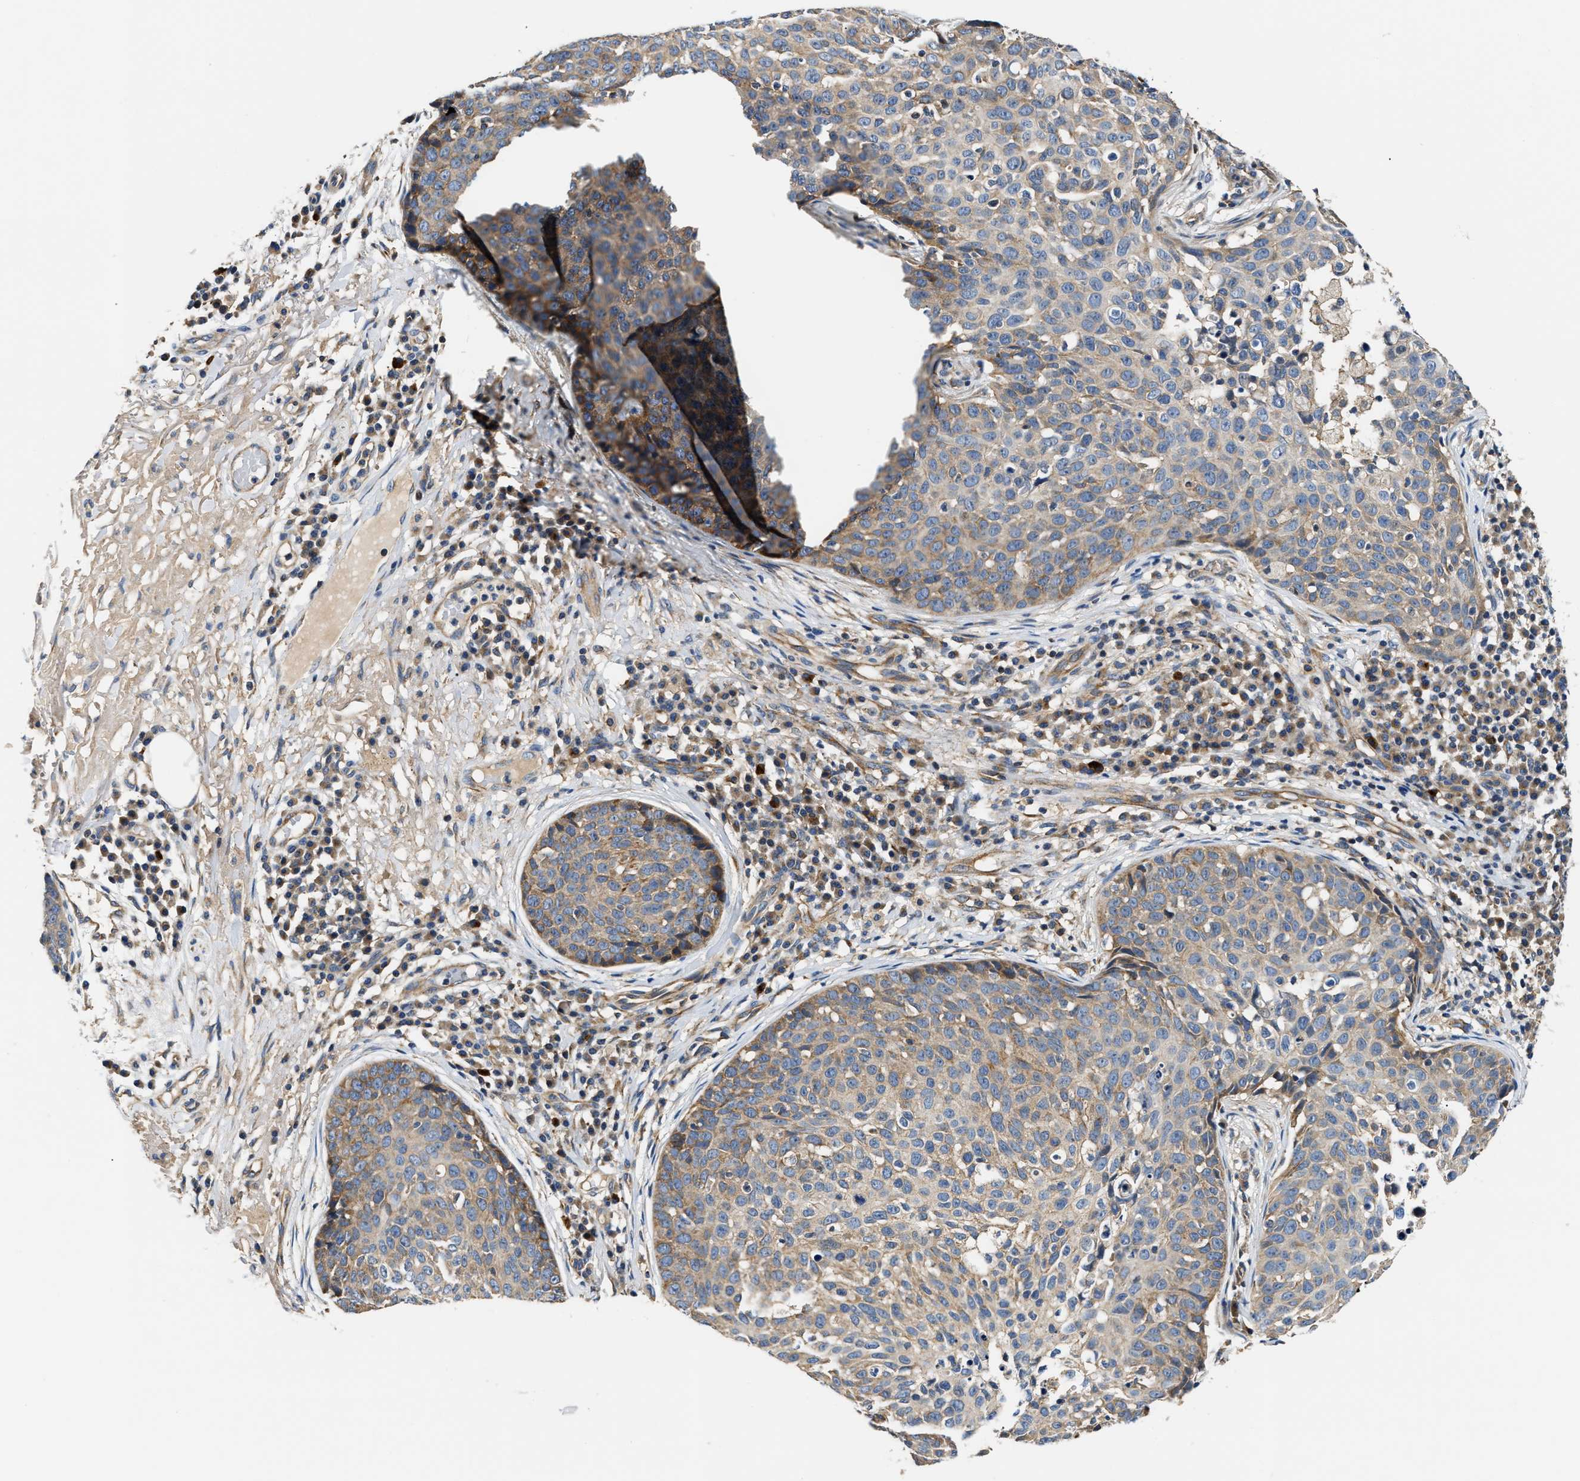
{"staining": {"intensity": "weak", "quantity": "25%-75%", "location": "cytoplasmic/membranous"}, "tissue": "skin cancer", "cell_type": "Tumor cells", "image_type": "cancer", "snomed": [{"axis": "morphology", "description": "Squamous cell carcinoma in situ, NOS"}, {"axis": "morphology", "description": "Squamous cell carcinoma, NOS"}, {"axis": "topography", "description": "Skin"}], "caption": "Immunohistochemical staining of squamous cell carcinoma in situ (skin) displays weak cytoplasmic/membranous protein expression in approximately 25%-75% of tumor cells. (DAB IHC with brightfield microscopy, high magnification).", "gene": "TEX2", "patient": {"sex": "male", "age": 93}}